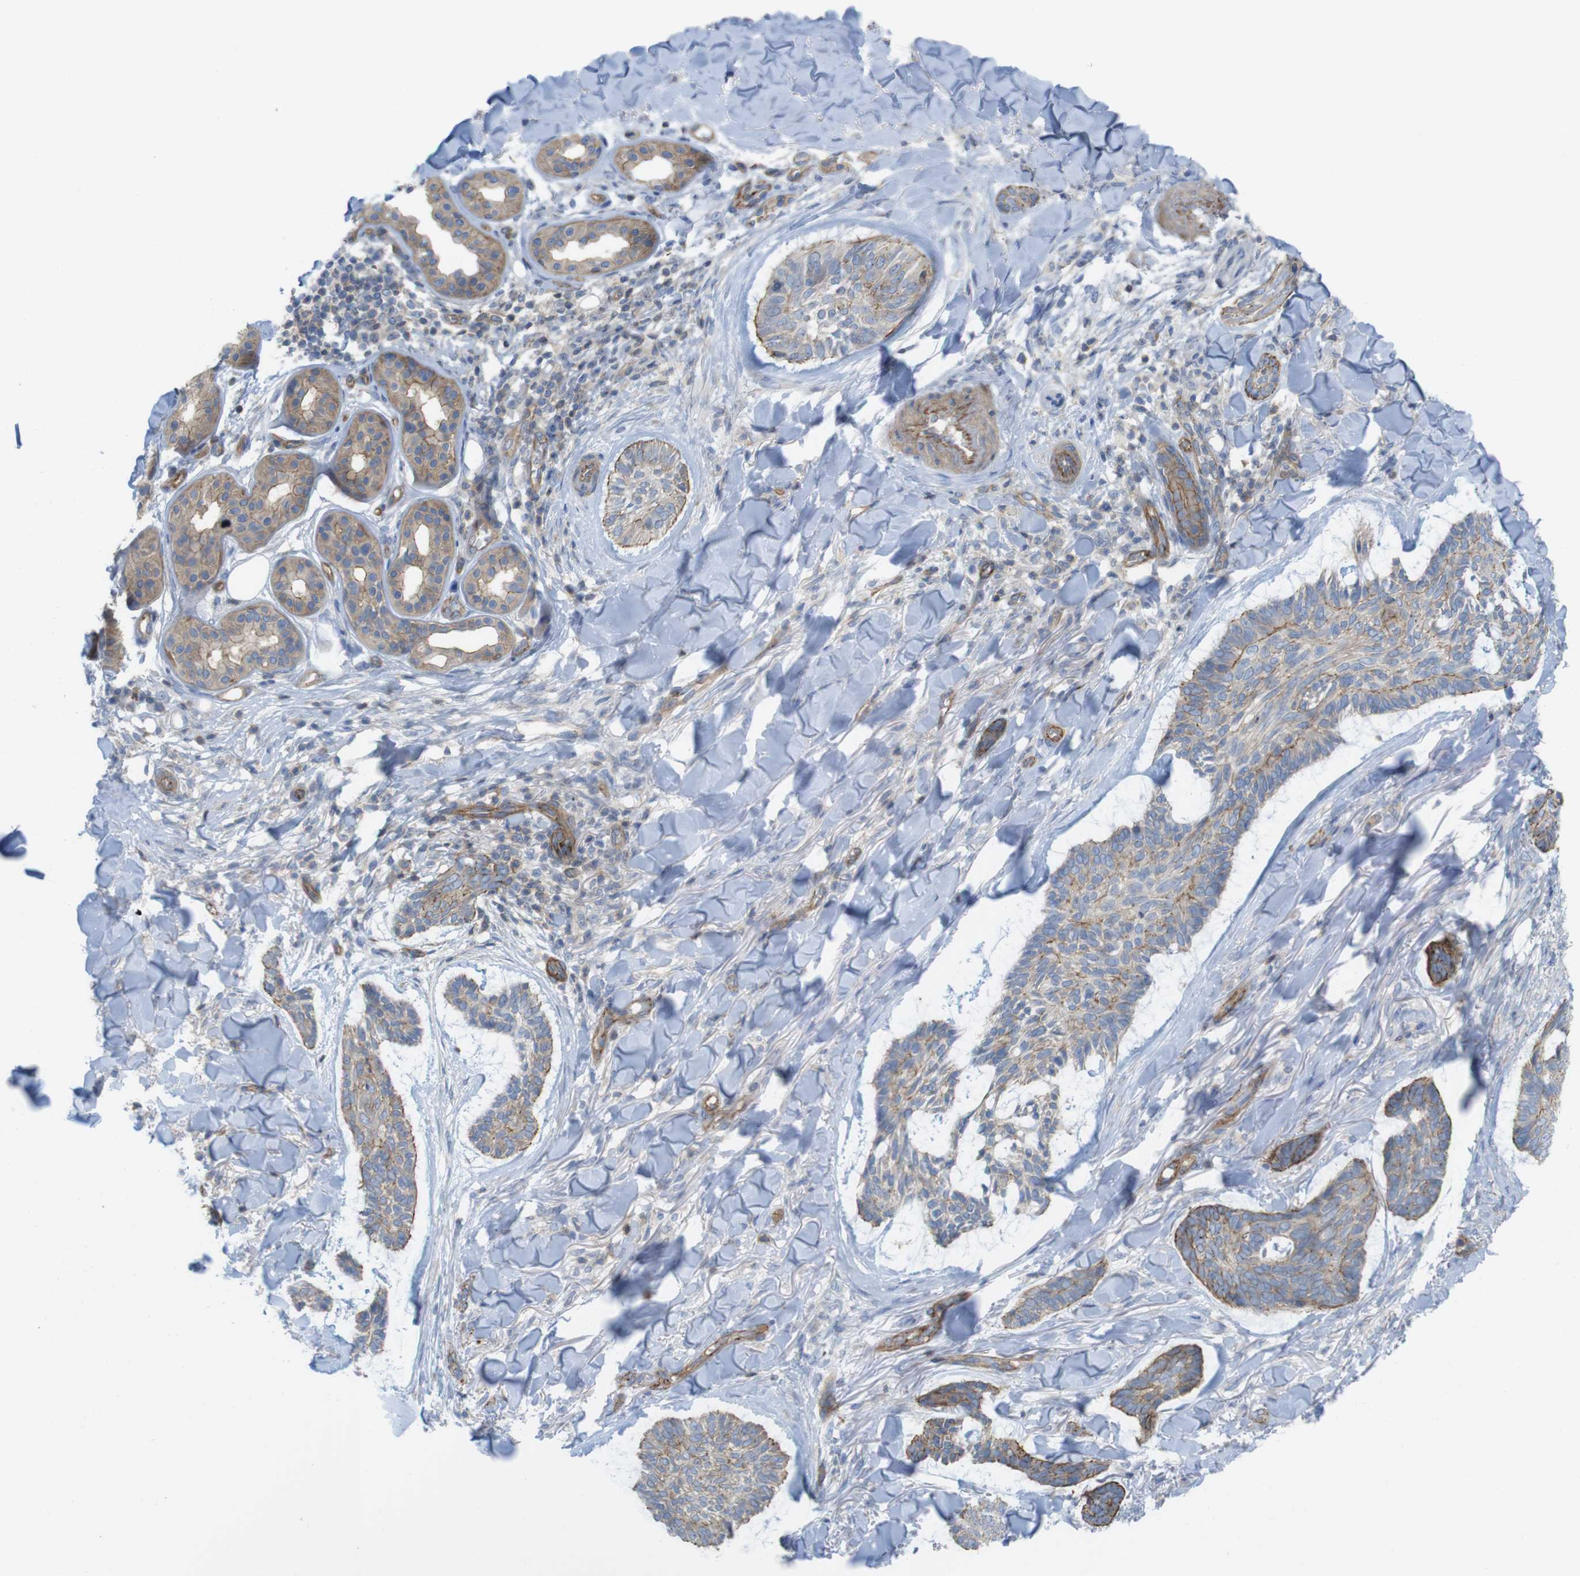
{"staining": {"intensity": "moderate", "quantity": "25%-75%", "location": "cytoplasmic/membranous"}, "tissue": "skin cancer", "cell_type": "Tumor cells", "image_type": "cancer", "snomed": [{"axis": "morphology", "description": "Basal cell carcinoma"}, {"axis": "topography", "description": "Skin"}], "caption": "Skin basal cell carcinoma stained for a protein displays moderate cytoplasmic/membranous positivity in tumor cells. The protein of interest is shown in brown color, while the nuclei are stained blue.", "gene": "PREX2", "patient": {"sex": "male", "age": 43}}